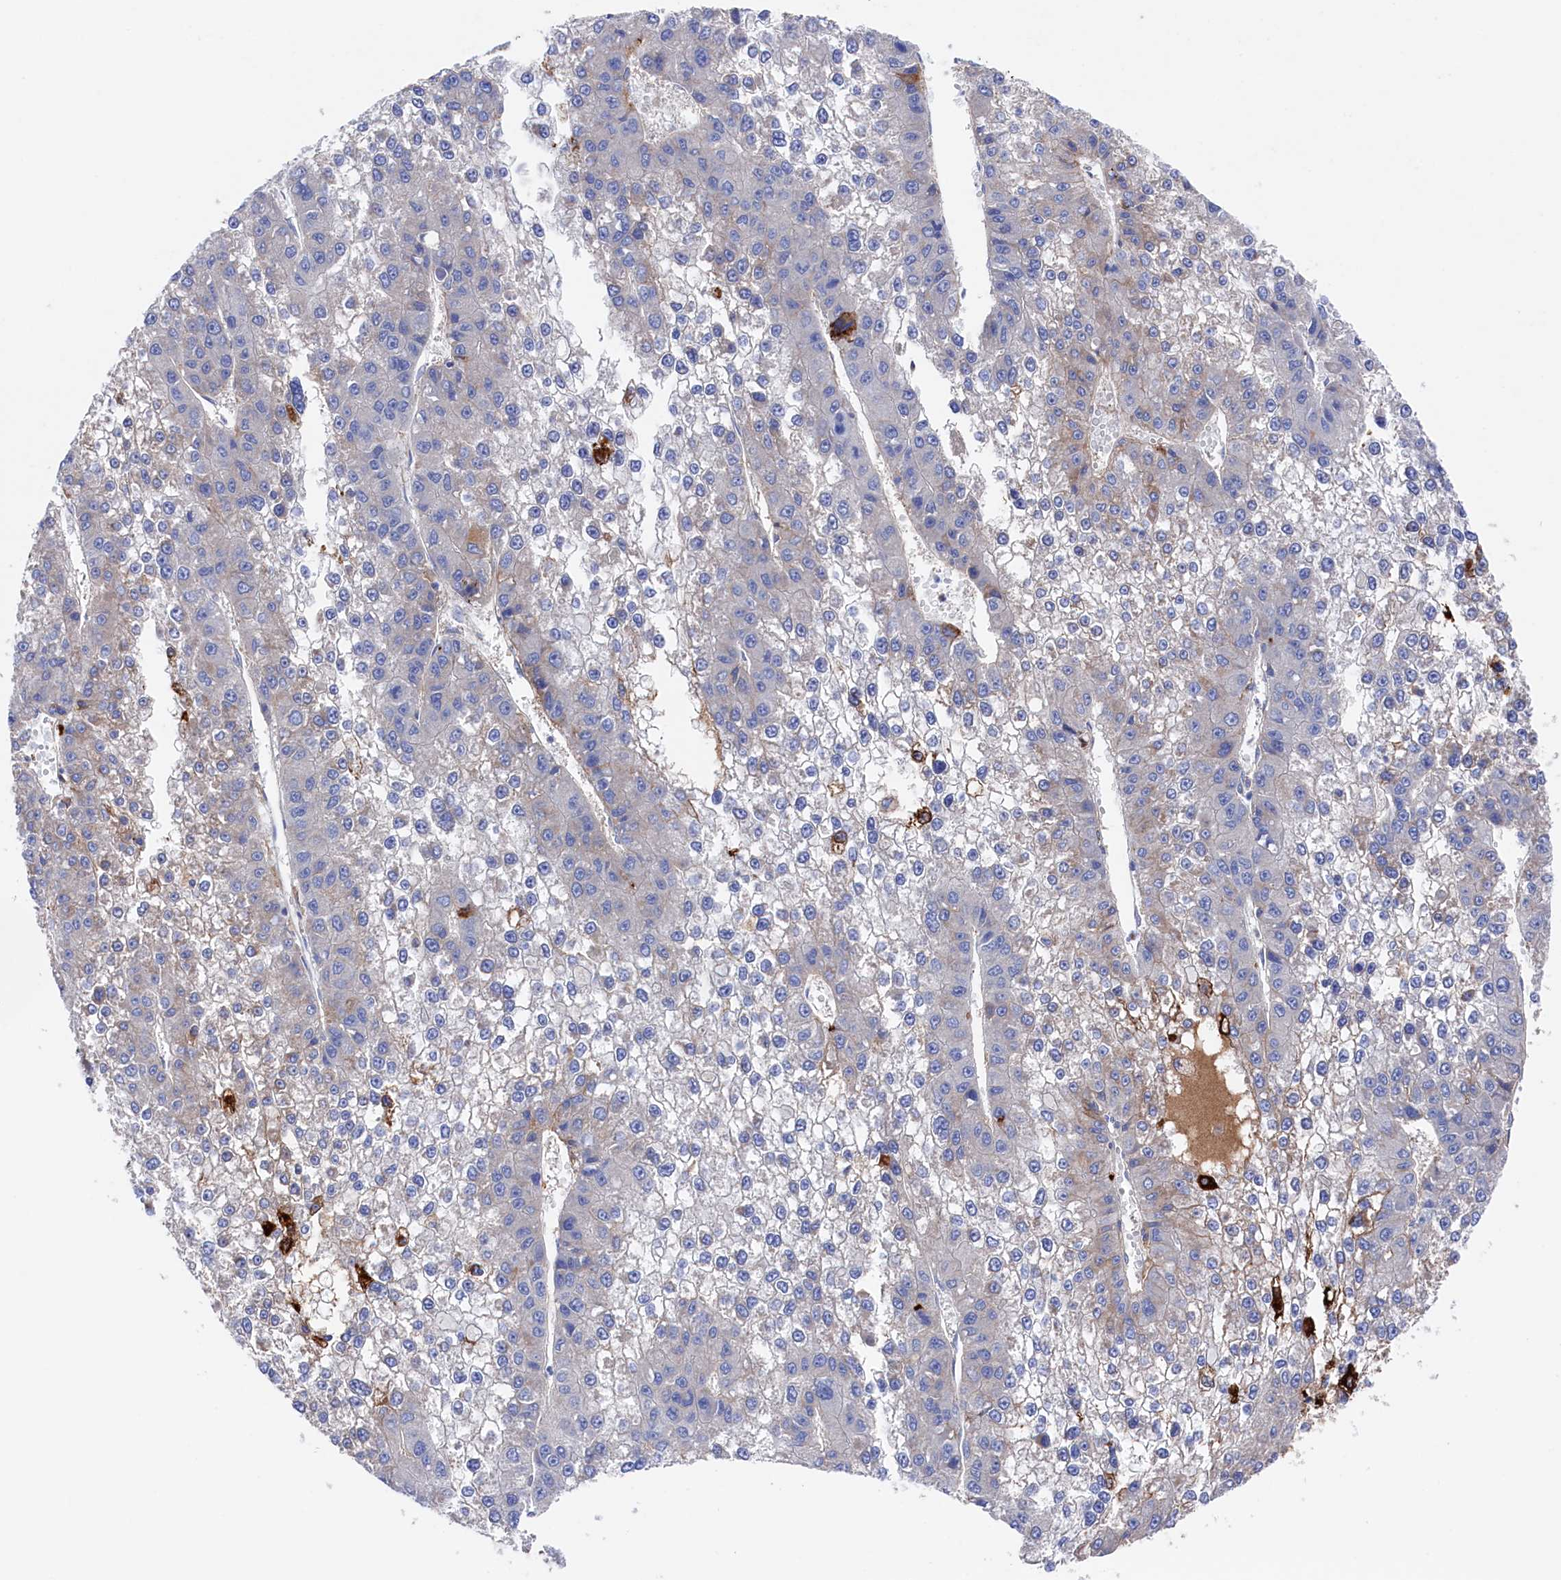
{"staining": {"intensity": "negative", "quantity": "none", "location": "none"}, "tissue": "liver cancer", "cell_type": "Tumor cells", "image_type": "cancer", "snomed": [{"axis": "morphology", "description": "Carcinoma, Hepatocellular, NOS"}, {"axis": "topography", "description": "Liver"}], "caption": "Human liver cancer stained for a protein using IHC demonstrates no staining in tumor cells.", "gene": "C12orf73", "patient": {"sex": "female", "age": 73}}